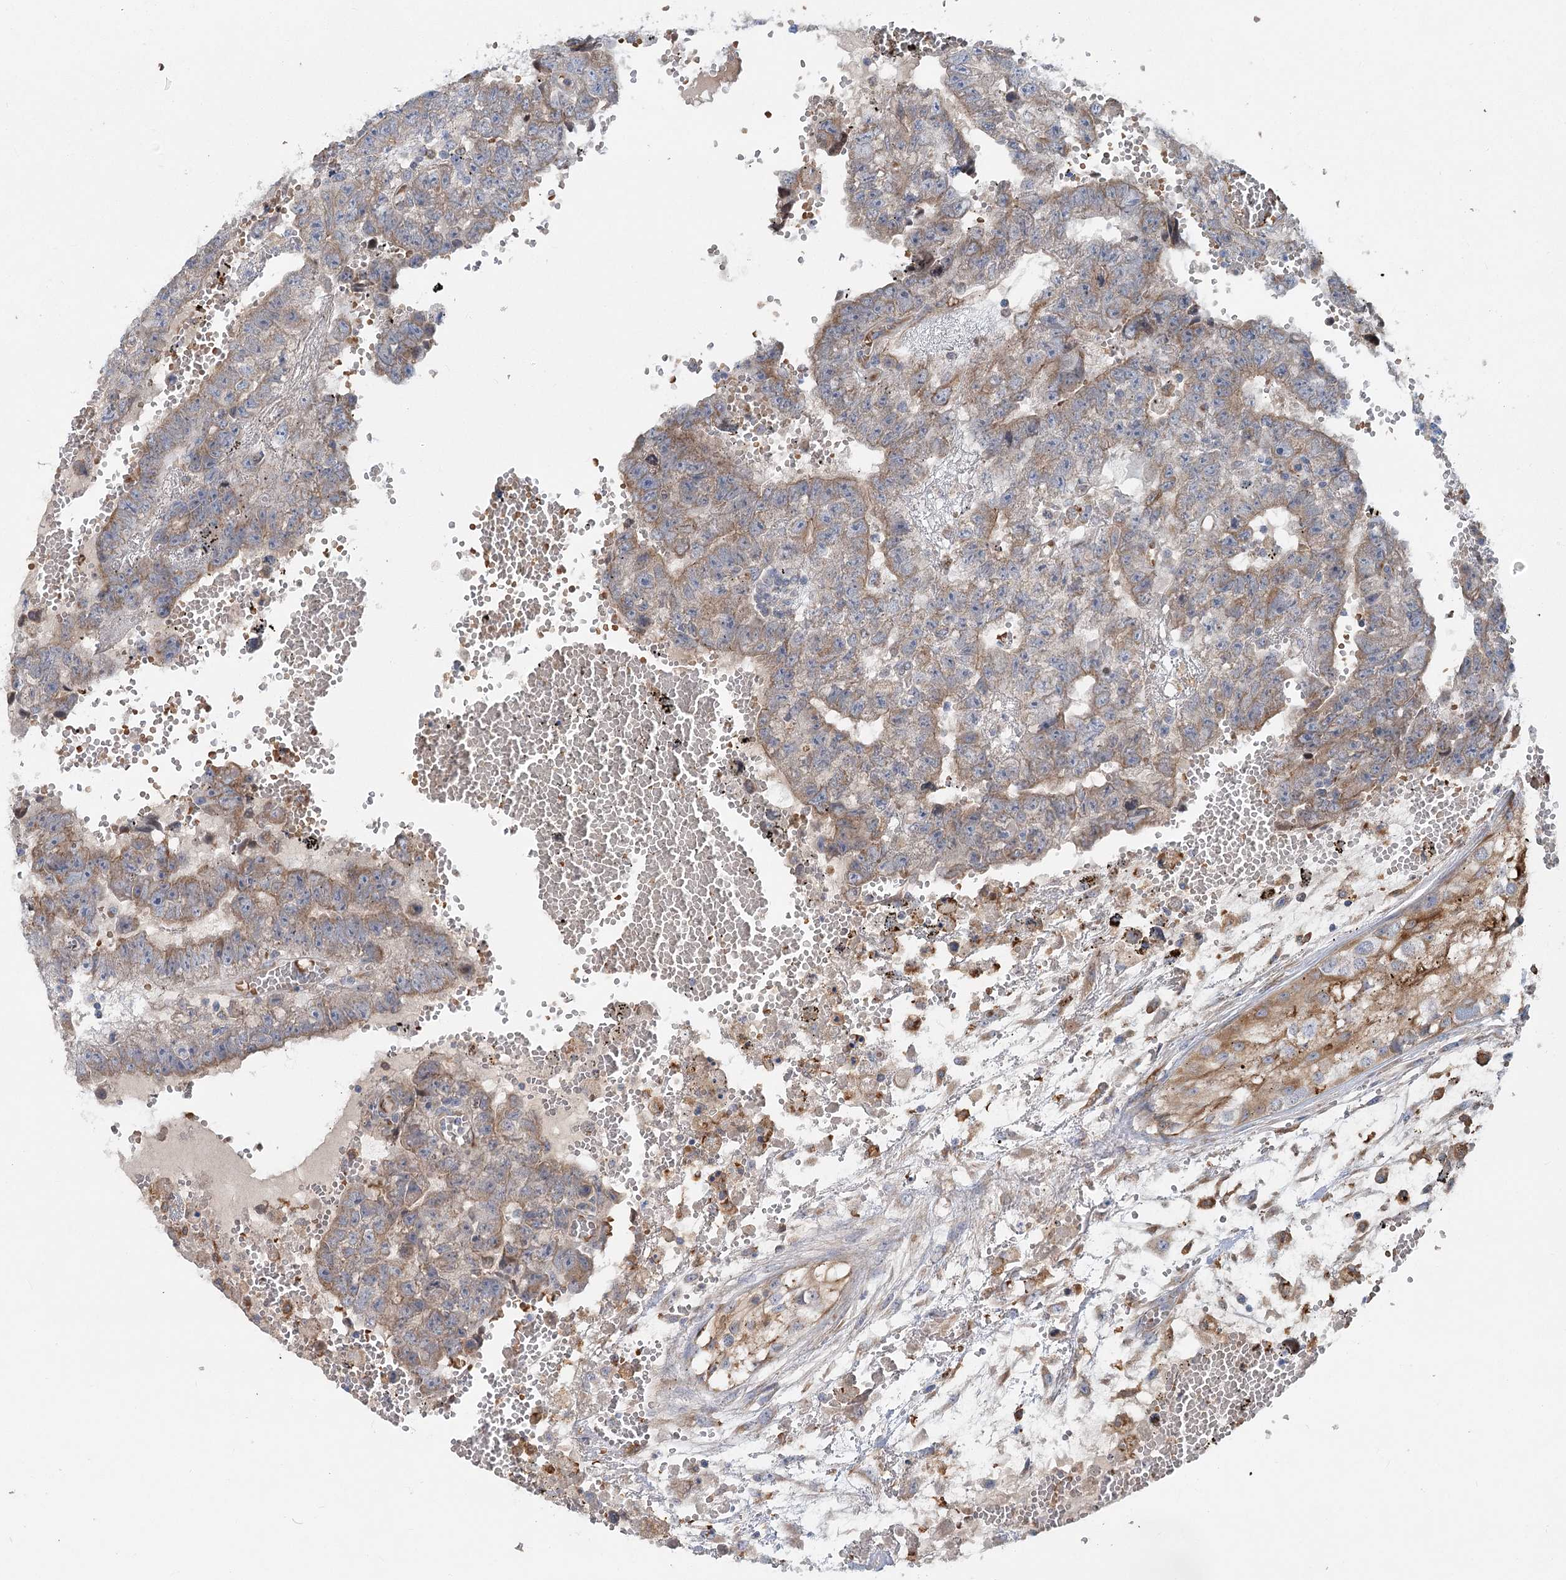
{"staining": {"intensity": "weak", "quantity": "25%-75%", "location": "cytoplasmic/membranous"}, "tissue": "testis cancer", "cell_type": "Tumor cells", "image_type": "cancer", "snomed": [{"axis": "morphology", "description": "Carcinoma, Embryonal, NOS"}, {"axis": "topography", "description": "Testis"}], "caption": "Immunohistochemical staining of testis embryonal carcinoma shows low levels of weak cytoplasmic/membranous expression in approximately 25%-75% of tumor cells. (DAB IHC, brown staining for protein, blue staining for nuclei).", "gene": "CIB4", "patient": {"sex": "male", "age": 25}}